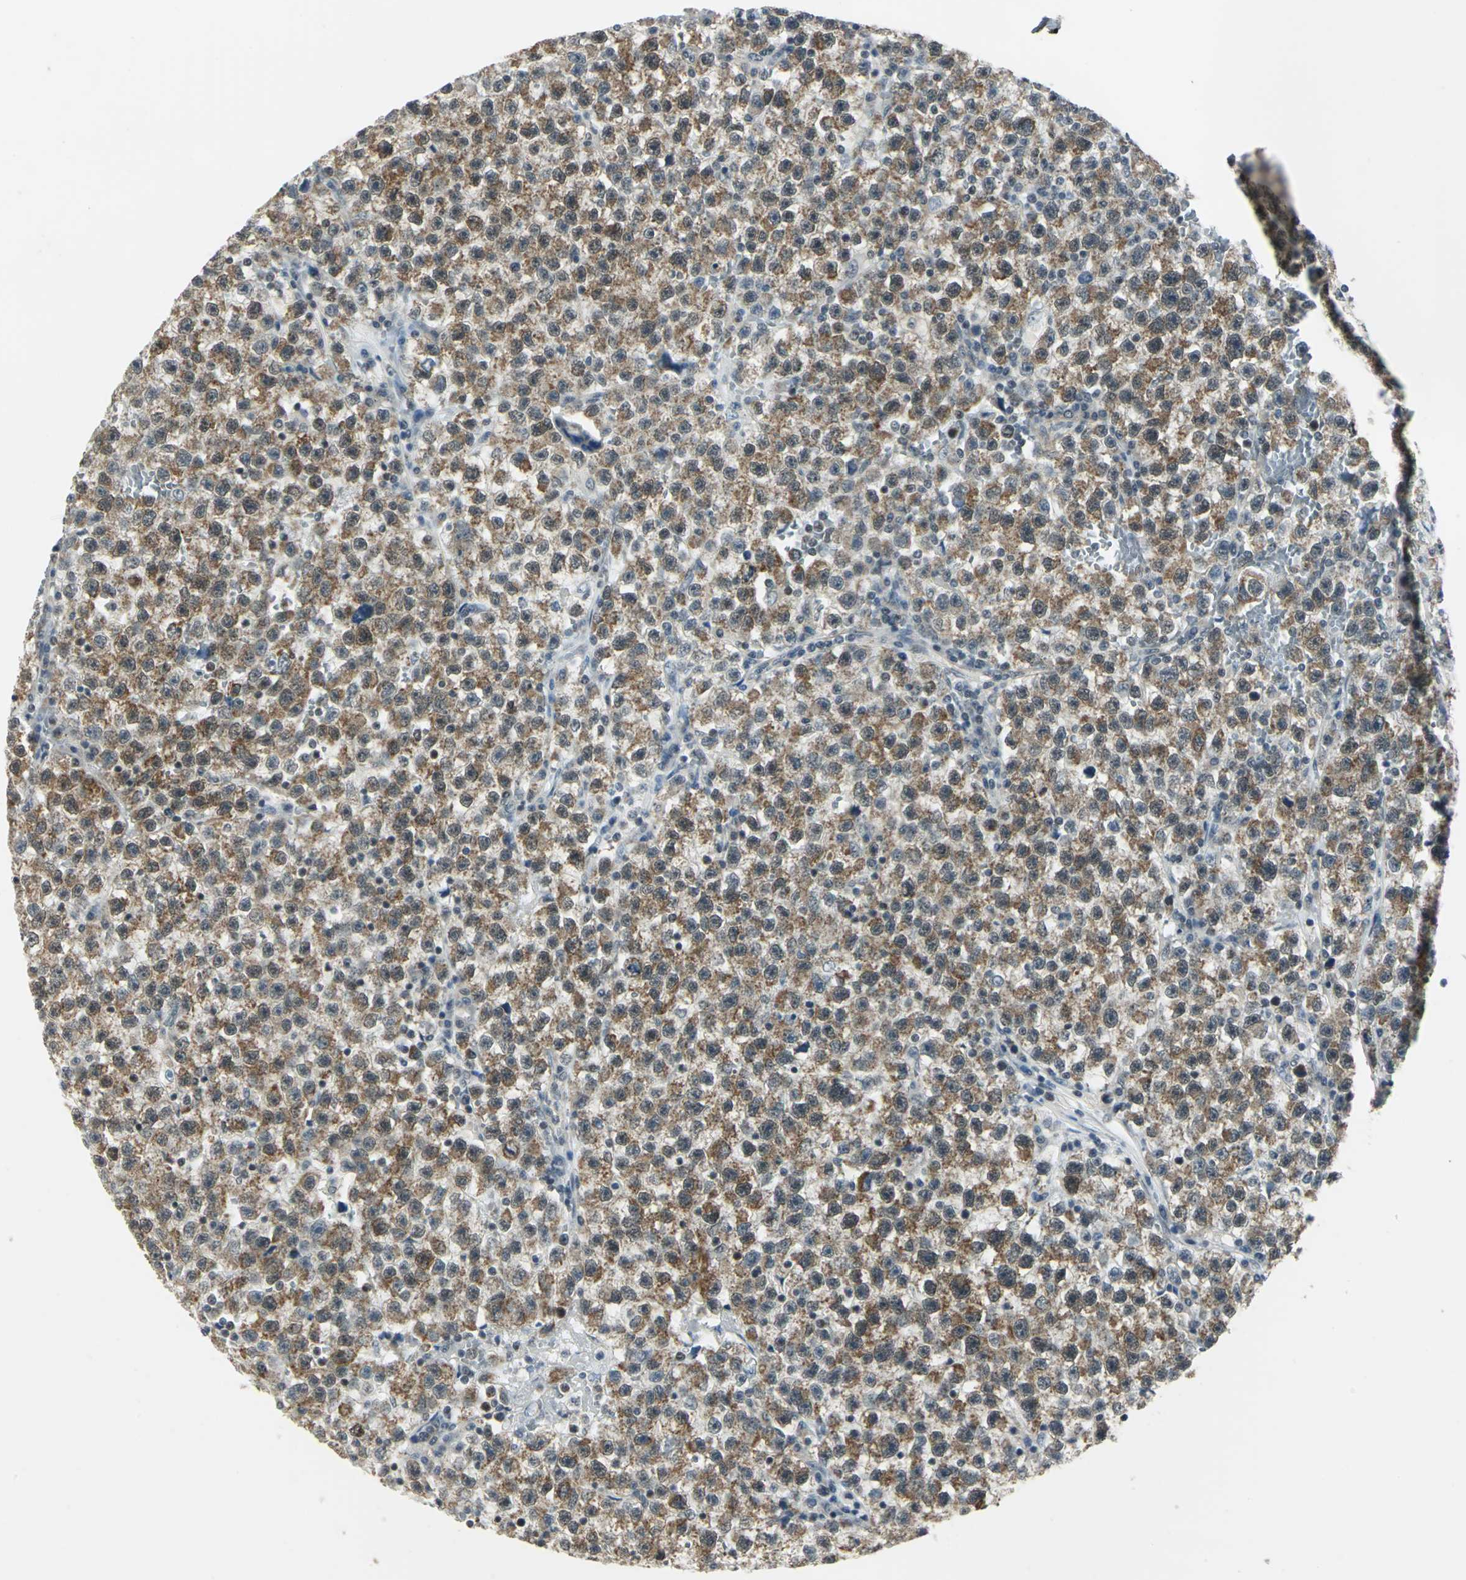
{"staining": {"intensity": "moderate", "quantity": ">75%", "location": "cytoplasmic/membranous"}, "tissue": "testis cancer", "cell_type": "Tumor cells", "image_type": "cancer", "snomed": [{"axis": "morphology", "description": "Seminoma, NOS"}, {"axis": "topography", "description": "Testis"}], "caption": "Approximately >75% of tumor cells in testis seminoma reveal moderate cytoplasmic/membranous protein staining as visualized by brown immunohistochemical staining.", "gene": "MTA1", "patient": {"sex": "male", "age": 22}}